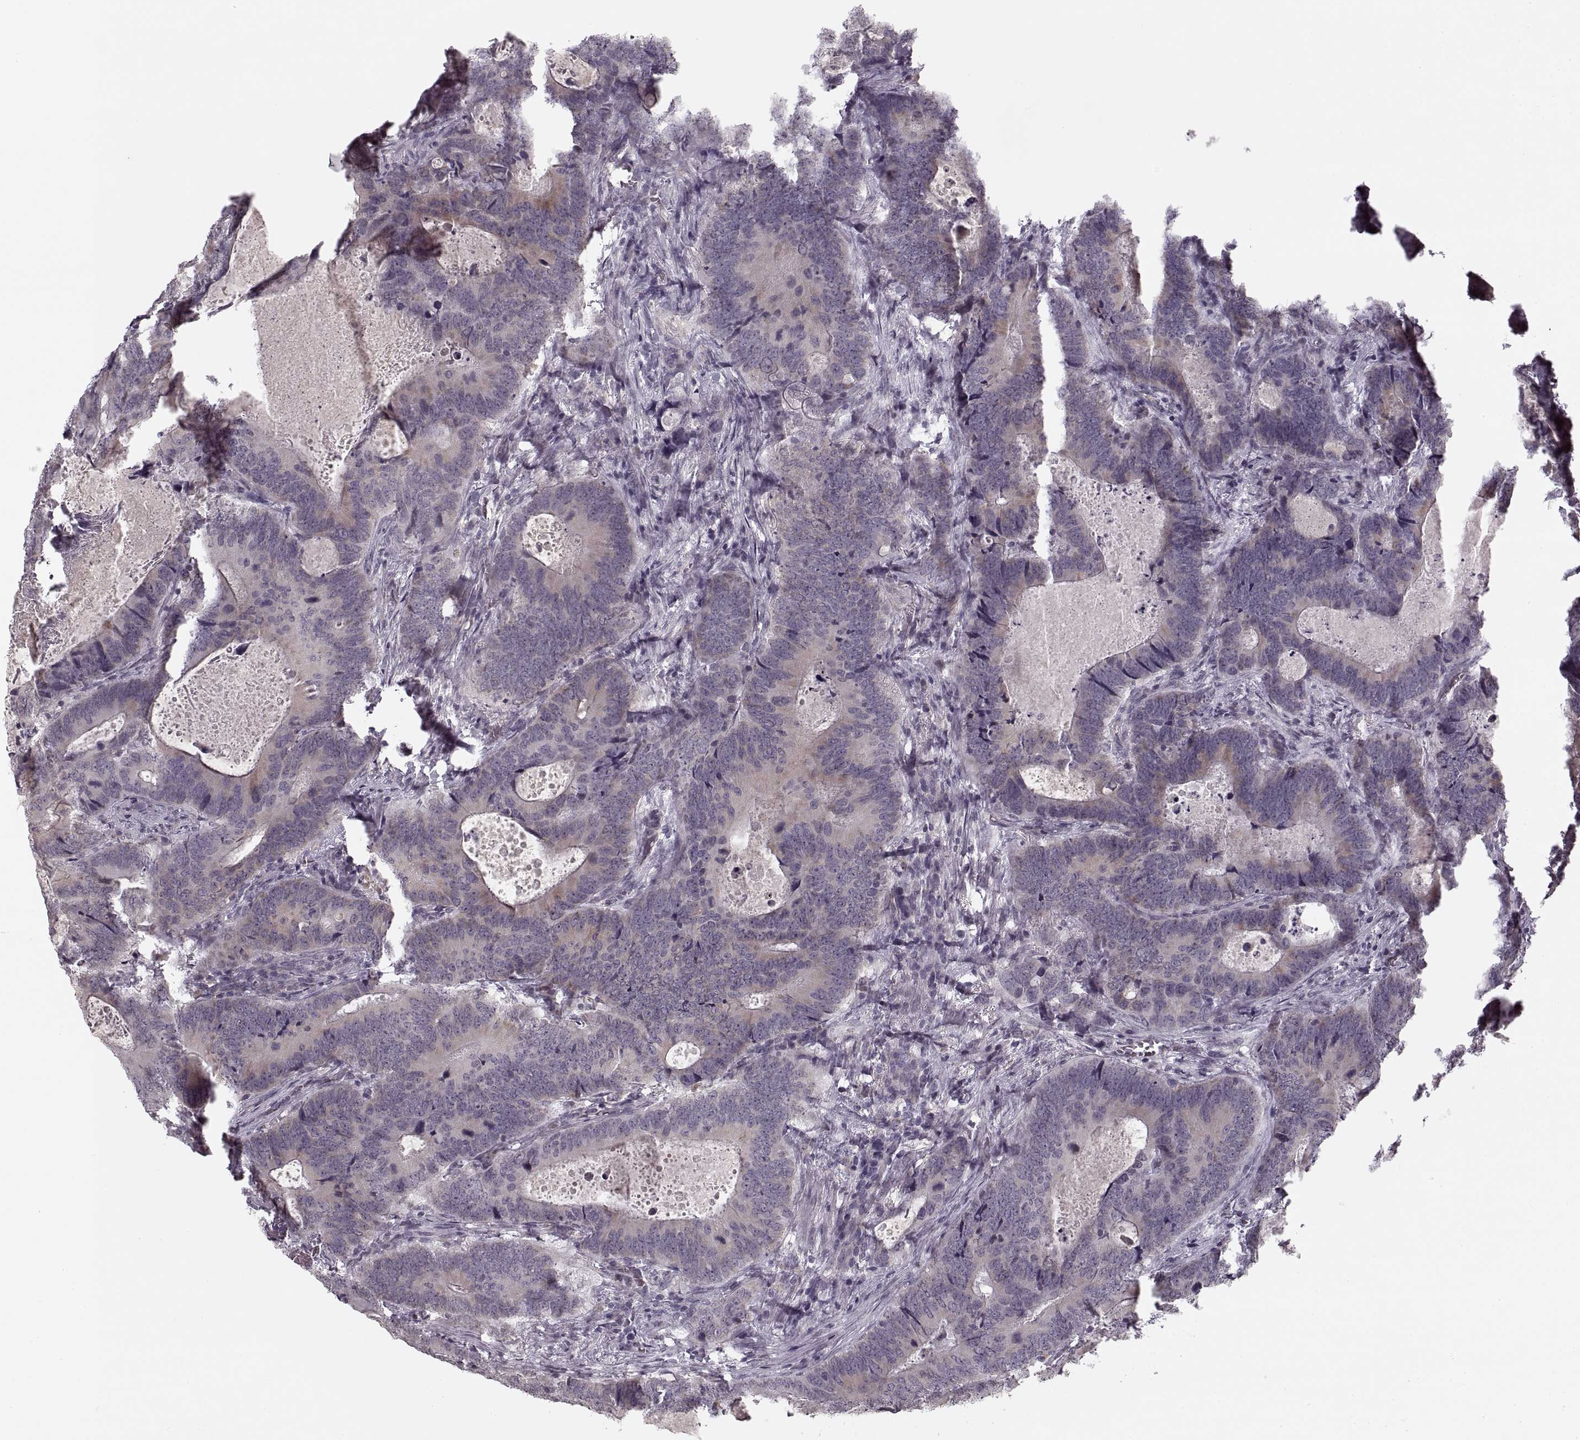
{"staining": {"intensity": "negative", "quantity": "none", "location": "none"}, "tissue": "colorectal cancer", "cell_type": "Tumor cells", "image_type": "cancer", "snomed": [{"axis": "morphology", "description": "Adenocarcinoma, NOS"}, {"axis": "topography", "description": "Colon"}], "caption": "Tumor cells are negative for brown protein staining in colorectal cancer (adenocarcinoma).", "gene": "ASIC3", "patient": {"sex": "female", "age": 82}}